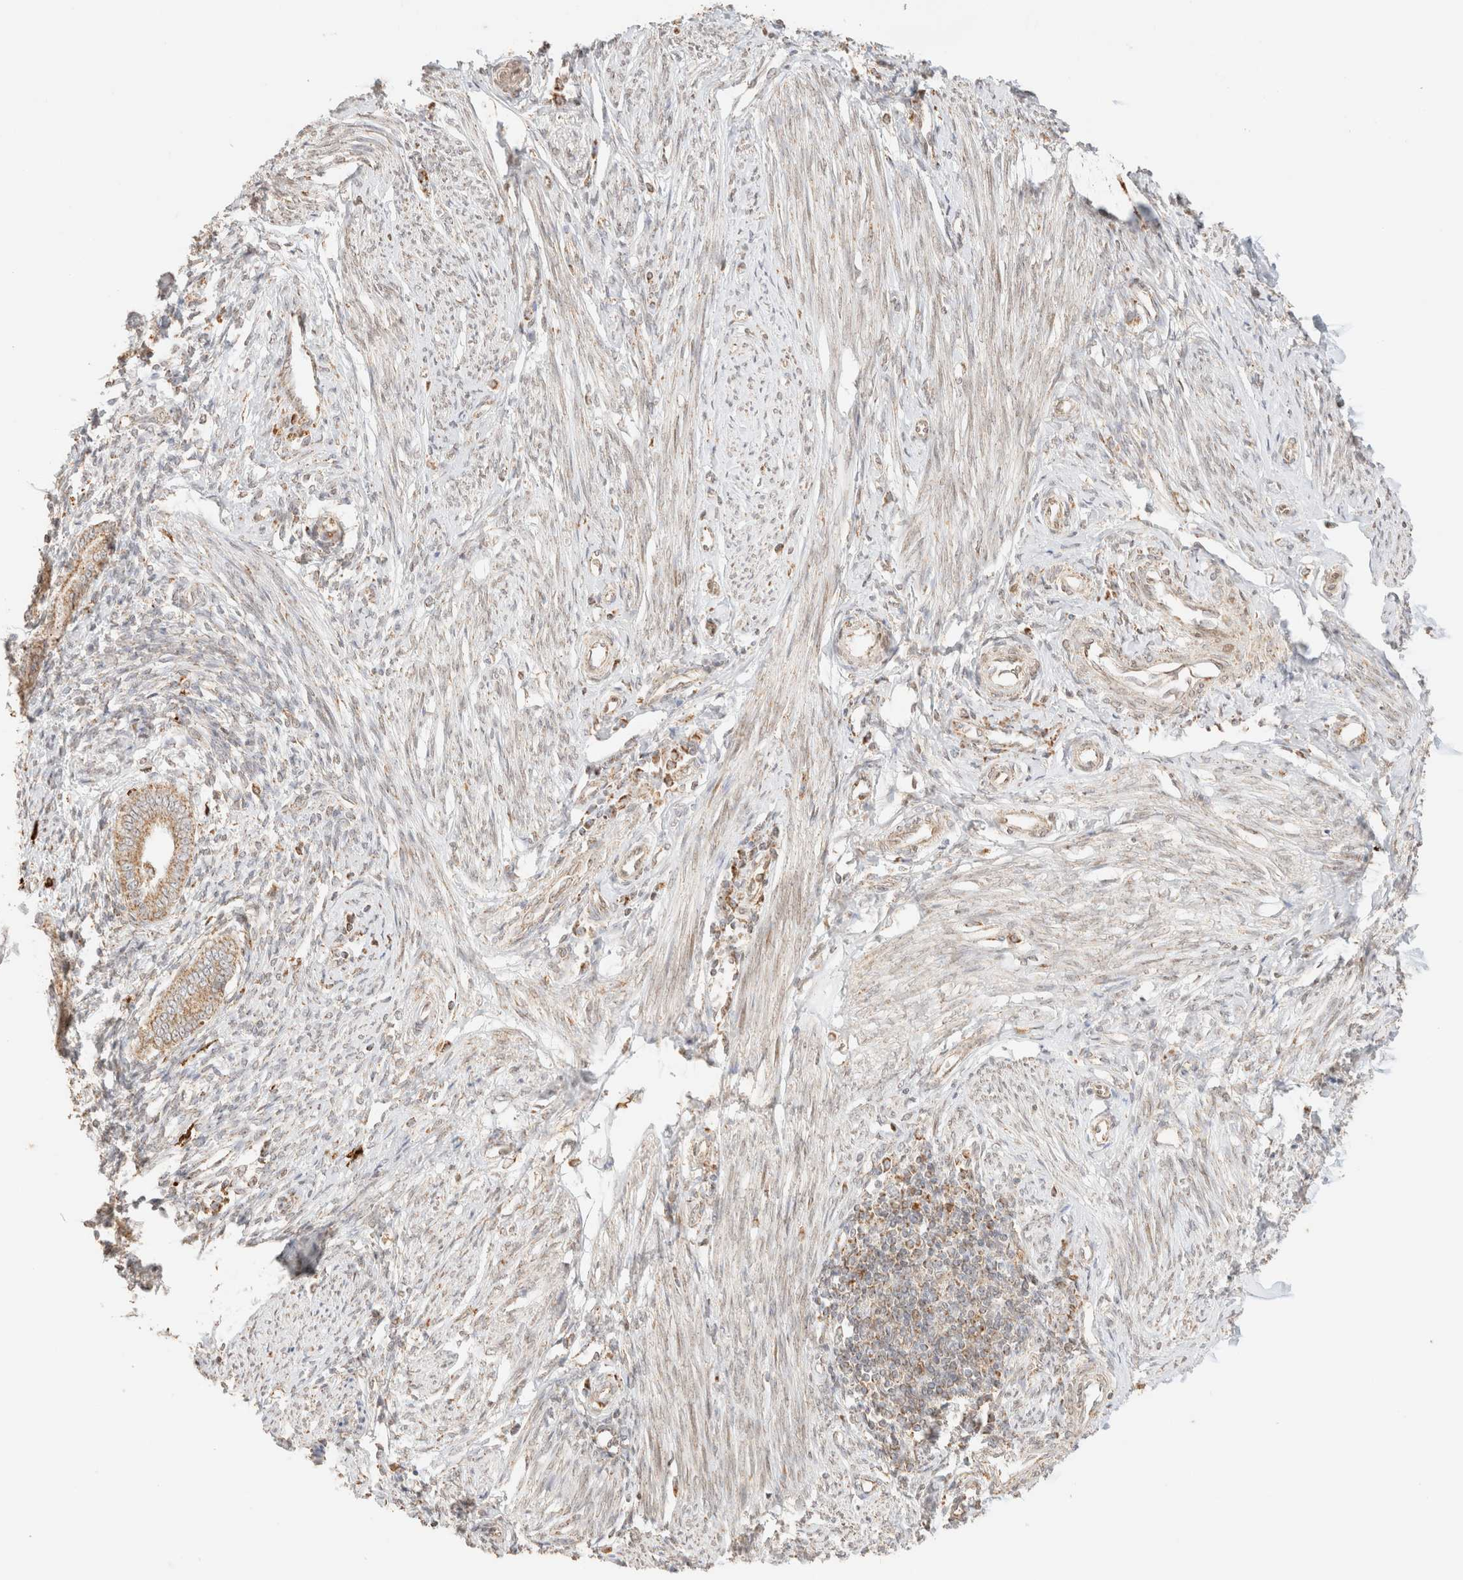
{"staining": {"intensity": "weak", "quantity": "<25%", "location": "cytoplasmic/membranous"}, "tissue": "endometrium", "cell_type": "Cells in endometrial stroma", "image_type": "normal", "snomed": [{"axis": "morphology", "description": "Normal tissue, NOS"}, {"axis": "topography", "description": "Endometrium"}], "caption": "A high-resolution micrograph shows IHC staining of unremarkable endometrium, which shows no significant expression in cells in endometrial stroma. (DAB (3,3'-diaminobenzidine) immunohistochemistry (IHC), high magnification).", "gene": "TACO1", "patient": {"sex": "female", "age": 56}}